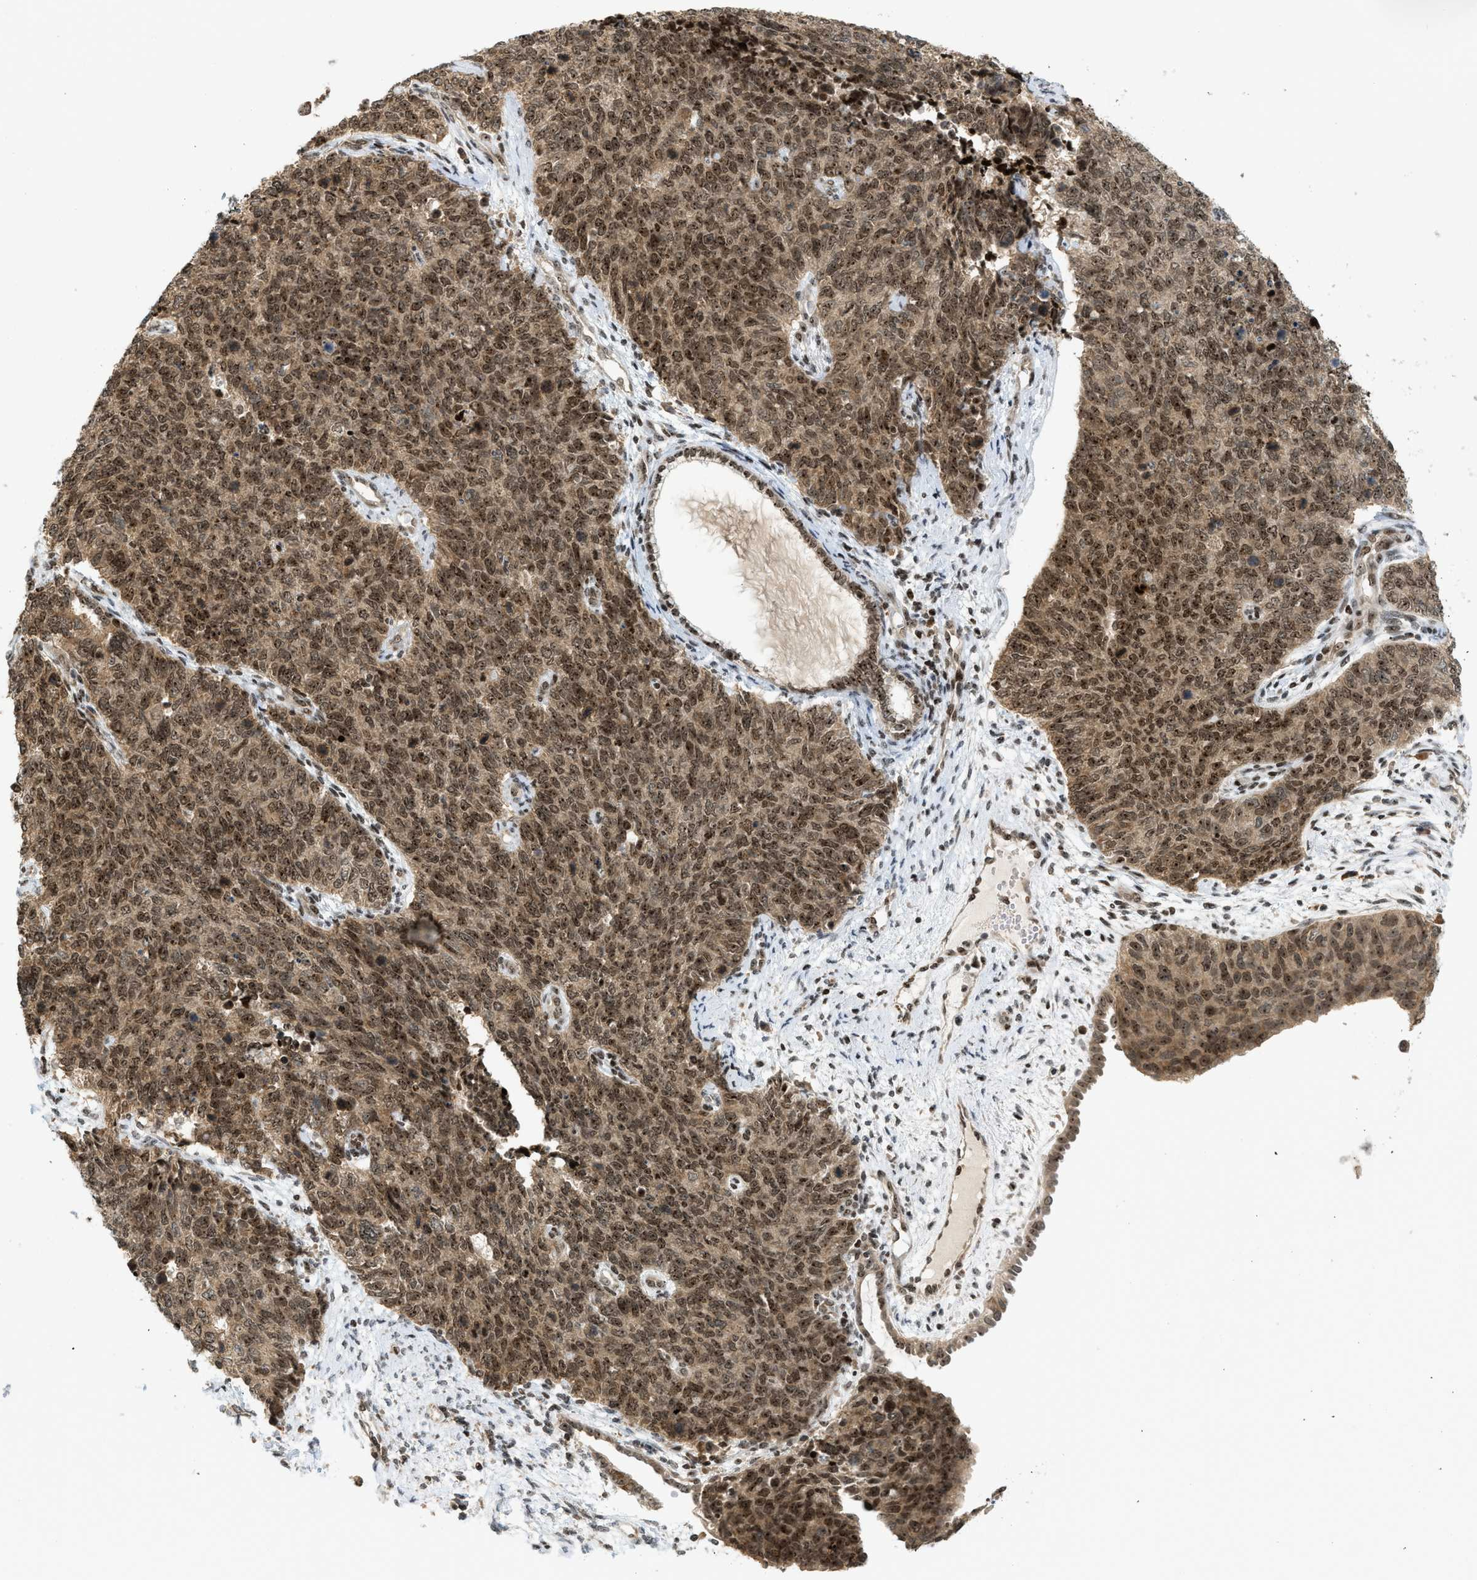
{"staining": {"intensity": "moderate", "quantity": ">75%", "location": "cytoplasmic/membranous,nuclear"}, "tissue": "cervical cancer", "cell_type": "Tumor cells", "image_type": "cancer", "snomed": [{"axis": "morphology", "description": "Squamous cell carcinoma, NOS"}, {"axis": "topography", "description": "Cervix"}], "caption": "Human cervical cancer (squamous cell carcinoma) stained with a protein marker demonstrates moderate staining in tumor cells.", "gene": "ZNF22", "patient": {"sex": "female", "age": 63}}